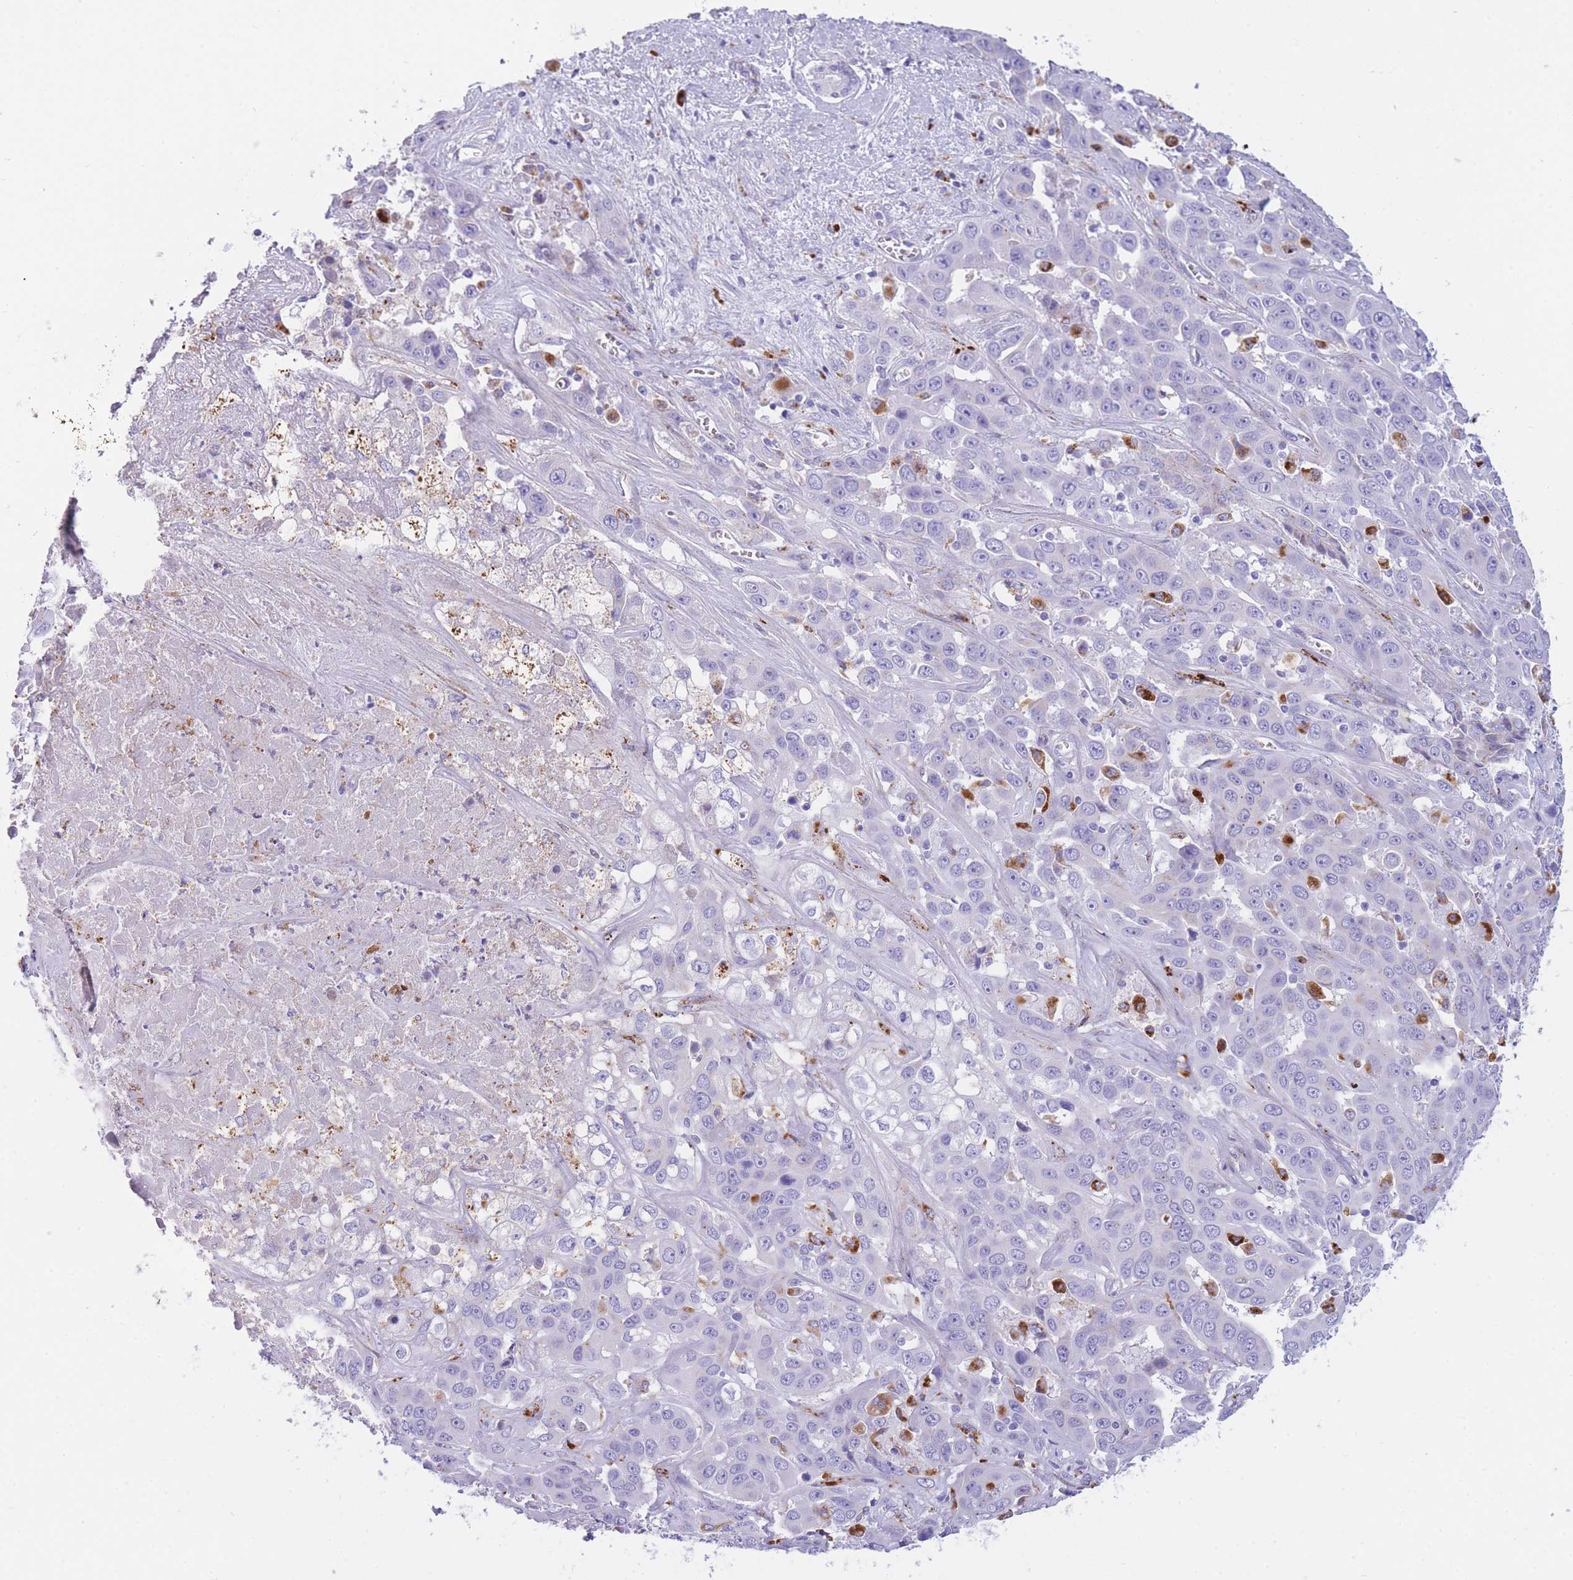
{"staining": {"intensity": "negative", "quantity": "none", "location": "none"}, "tissue": "liver cancer", "cell_type": "Tumor cells", "image_type": "cancer", "snomed": [{"axis": "morphology", "description": "Cholangiocarcinoma"}, {"axis": "topography", "description": "Liver"}], "caption": "IHC of human liver cancer demonstrates no staining in tumor cells.", "gene": "PLBD1", "patient": {"sex": "female", "age": 52}}